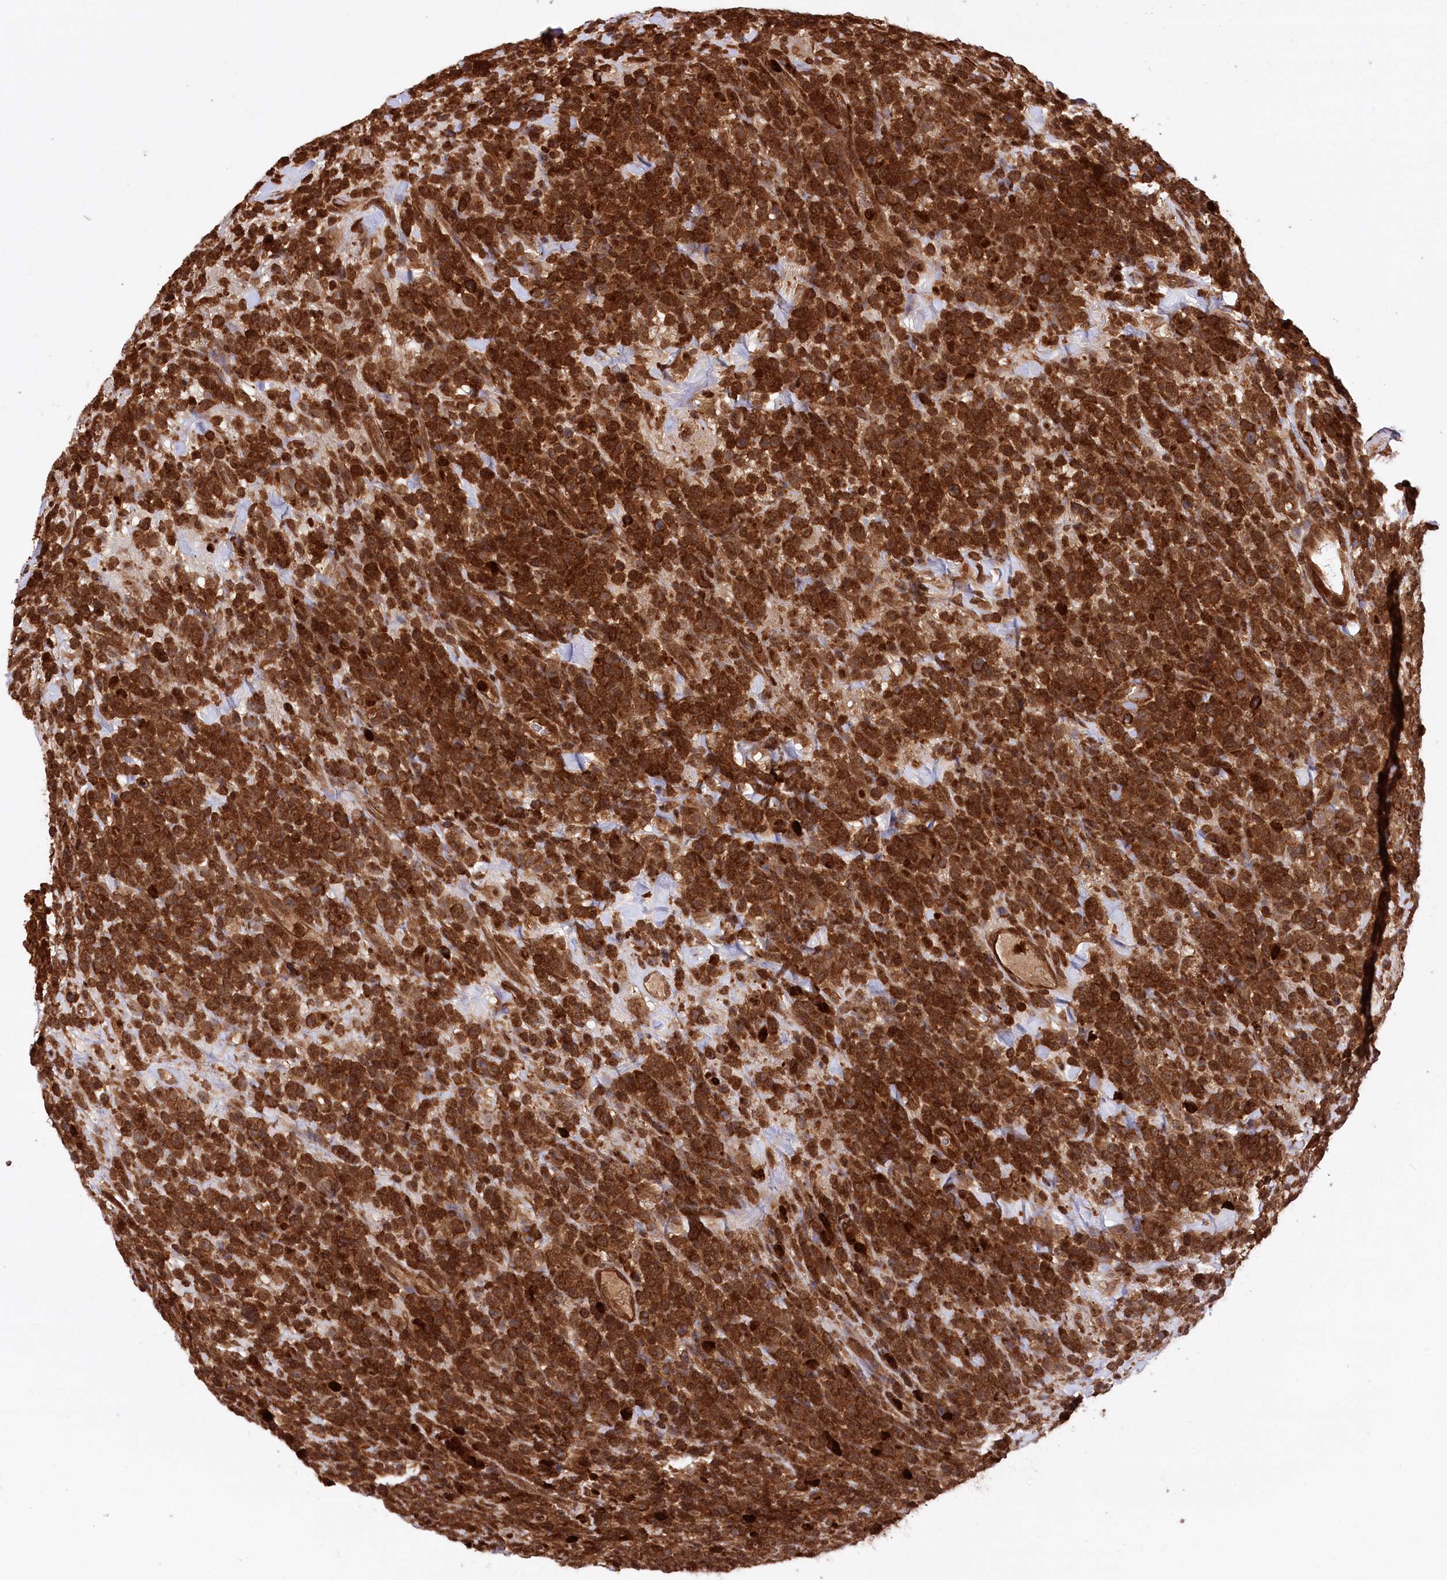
{"staining": {"intensity": "strong", "quantity": ">75%", "location": "cytoplasmic/membranous"}, "tissue": "lymphoma", "cell_type": "Tumor cells", "image_type": "cancer", "snomed": [{"axis": "morphology", "description": "Malignant lymphoma, non-Hodgkin's type, High grade"}, {"axis": "topography", "description": "Colon"}], "caption": "Immunohistochemical staining of human lymphoma demonstrates high levels of strong cytoplasmic/membranous staining in about >75% of tumor cells. (Brightfield microscopy of DAB IHC at high magnification).", "gene": "LSG1", "patient": {"sex": "female", "age": 53}}